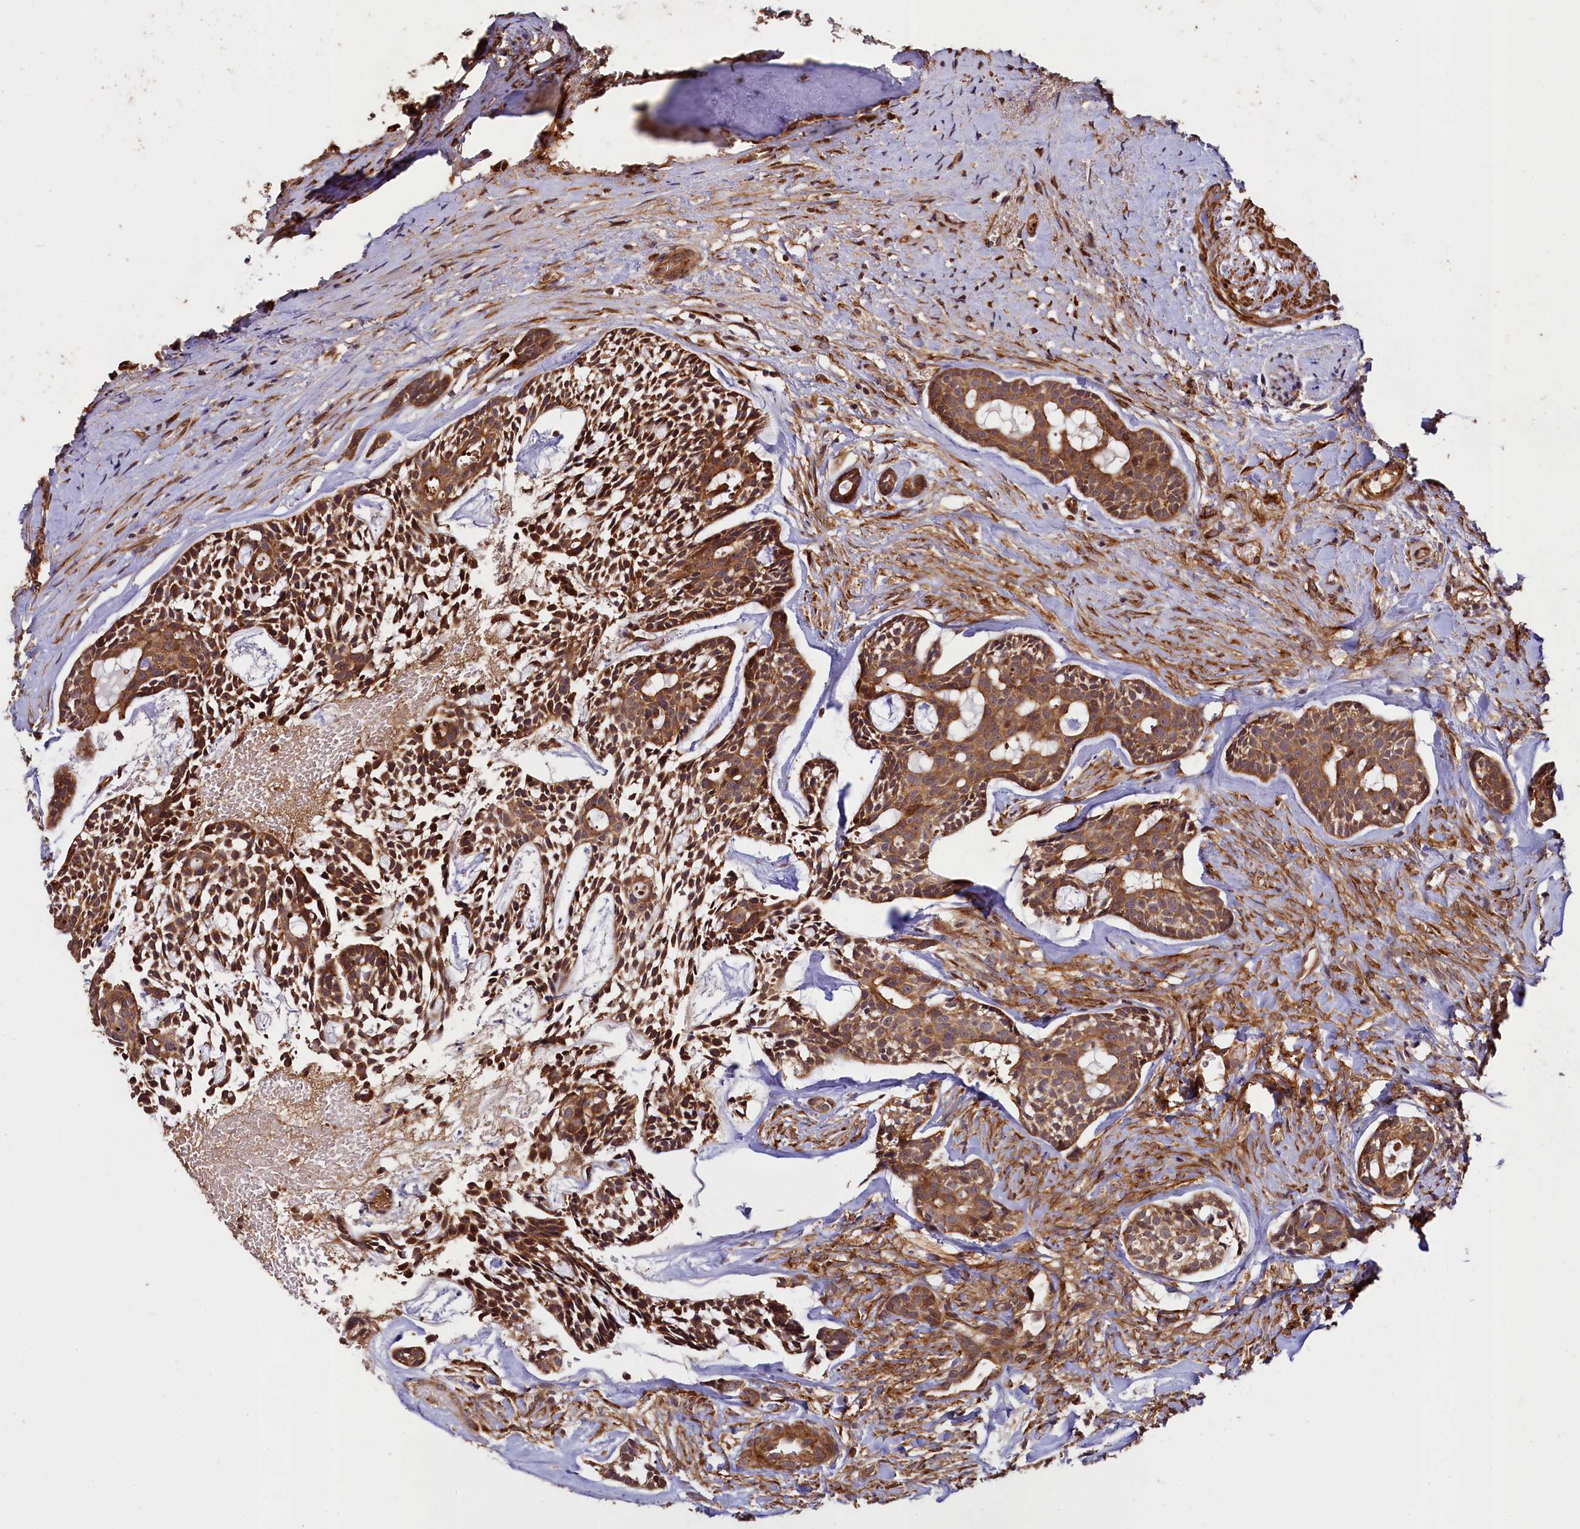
{"staining": {"intensity": "moderate", "quantity": ">75%", "location": "cytoplasmic/membranous"}, "tissue": "head and neck cancer", "cell_type": "Tumor cells", "image_type": "cancer", "snomed": [{"axis": "morphology", "description": "Adenocarcinoma, NOS"}, {"axis": "topography", "description": "Subcutis"}, {"axis": "topography", "description": "Head-Neck"}], "caption": "Protein positivity by immunohistochemistry demonstrates moderate cytoplasmic/membranous expression in about >75% of tumor cells in head and neck cancer (adenocarcinoma). Nuclei are stained in blue.", "gene": "CCDC102A", "patient": {"sex": "female", "age": 73}}